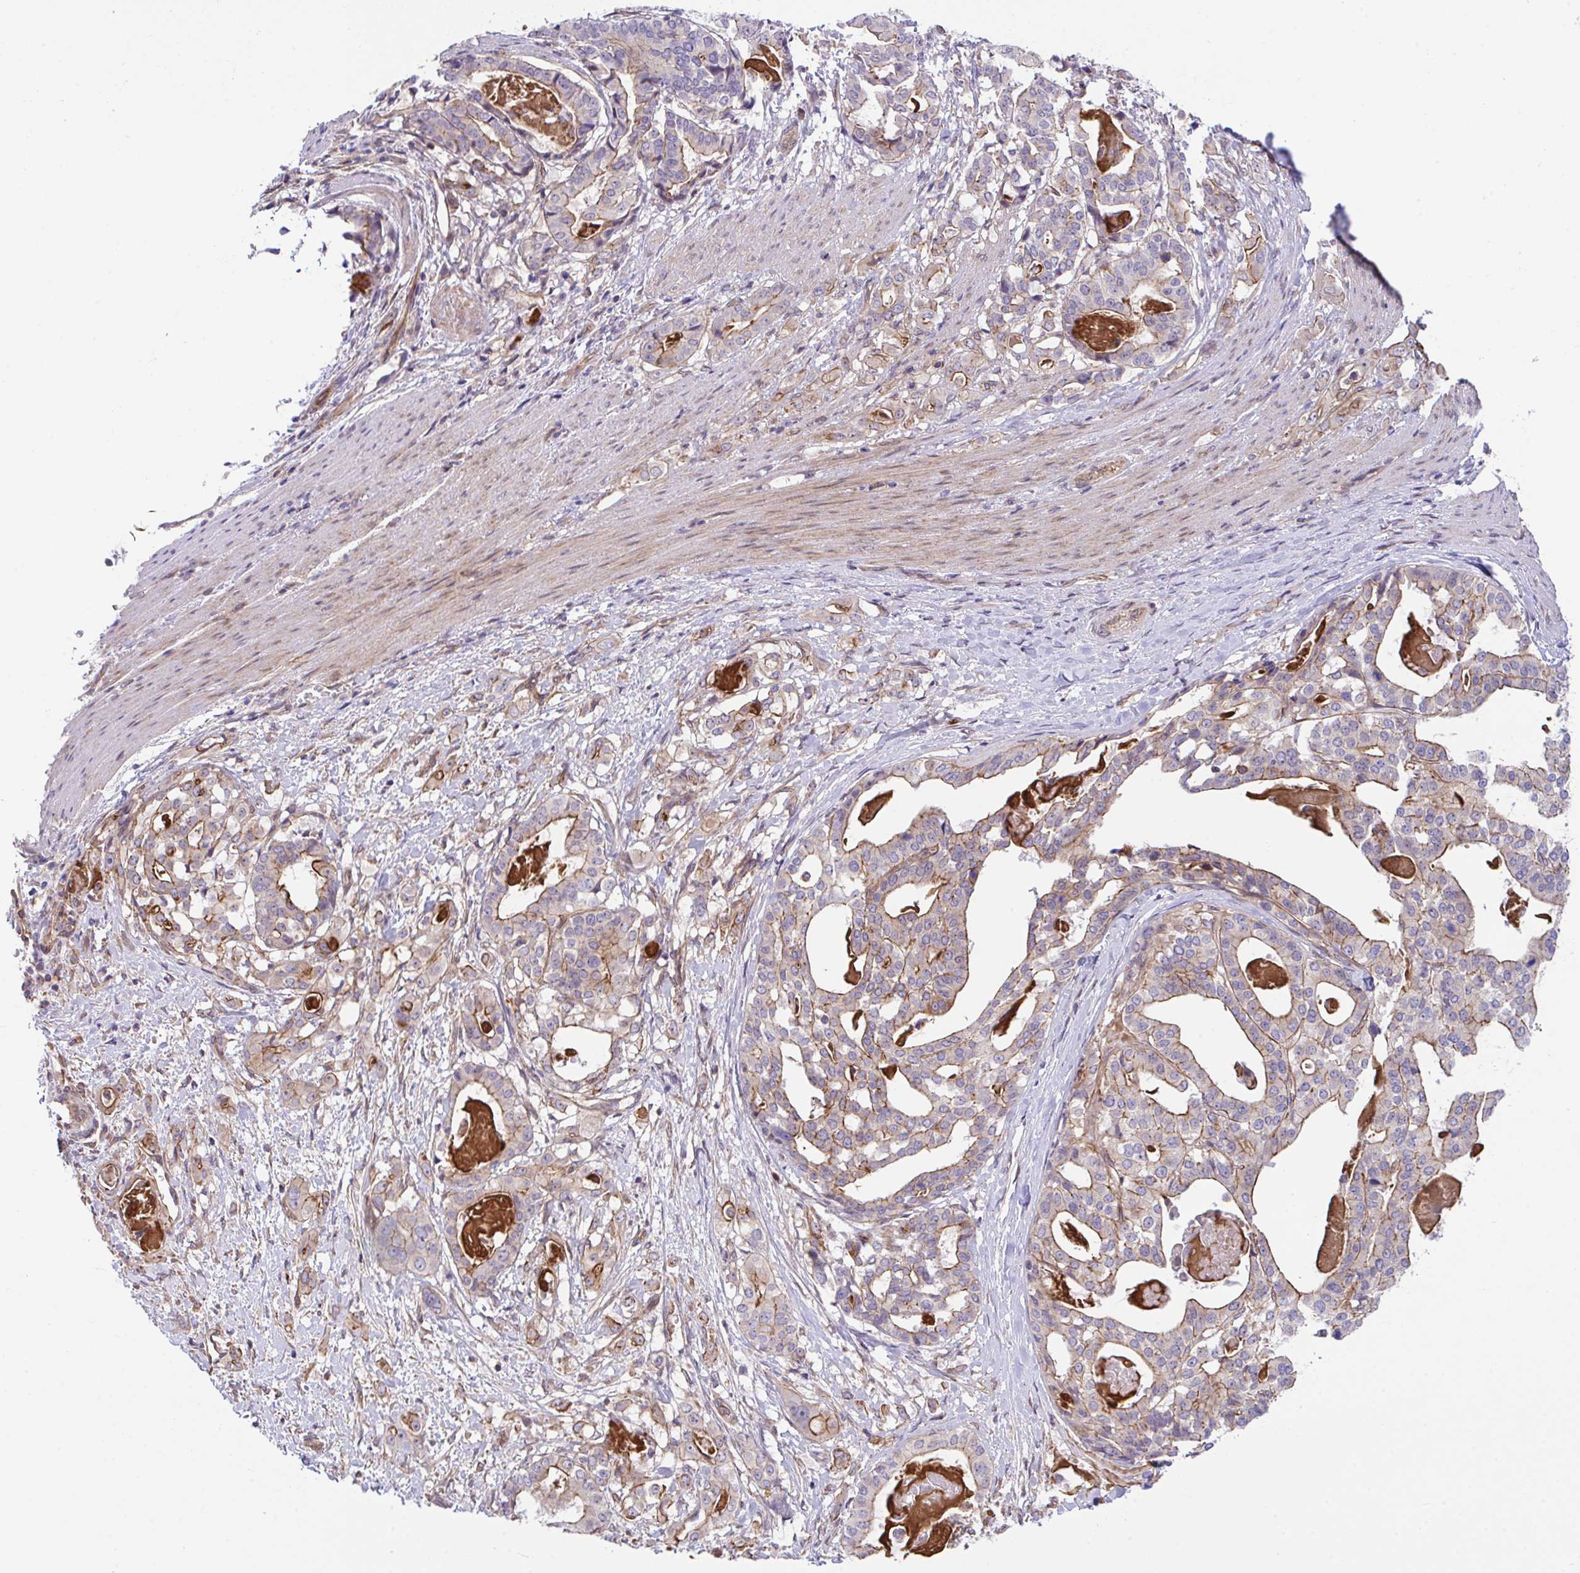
{"staining": {"intensity": "weak", "quantity": ">75%", "location": "cytoplasmic/membranous"}, "tissue": "stomach cancer", "cell_type": "Tumor cells", "image_type": "cancer", "snomed": [{"axis": "morphology", "description": "Adenocarcinoma, NOS"}, {"axis": "topography", "description": "Stomach"}], "caption": "There is low levels of weak cytoplasmic/membranous positivity in tumor cells of stomach cancer, as demonstrated by immunohistochemical staining (brown color).", "gene": "ZBED3", "patient": {"sex": "male", "age": 48}}